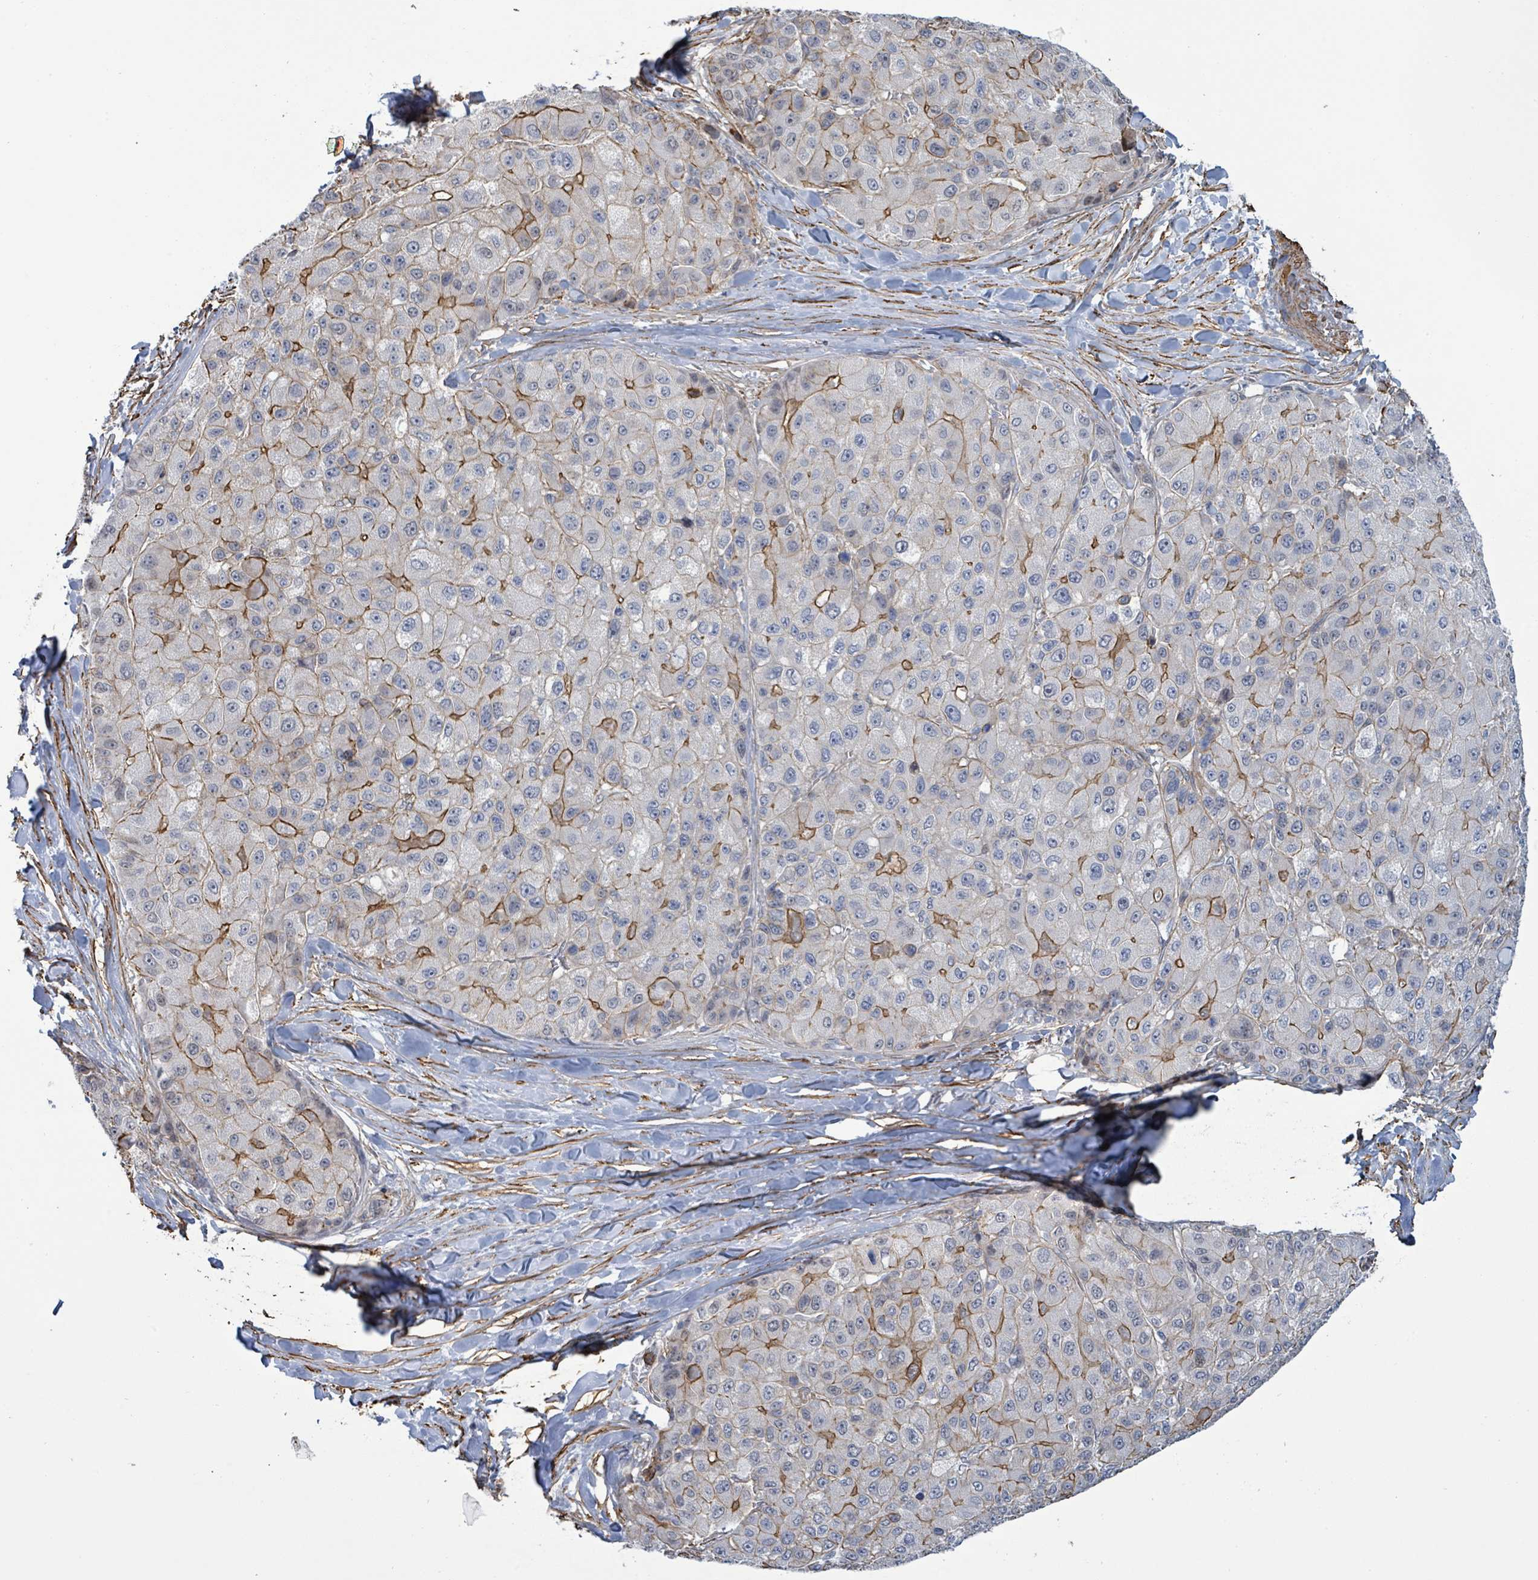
{"staining": {"intensity": "moderate", "quantity": "<25%", "location": "cytoplasmic/membranous"}, "tissue": "liver cancer", "cell_type": "Tumor cells", "image_type": "cancer", "snomed": [{"axis": "morphology", "description": "Carcinoma, Hepatocellular, NOS"}, {"axis": "topography", "description": "Liver"}], "caption": "Liver cancer stained with immunohistochemistry (IHC) exhibits moderate cytoplasmic/membranous positivity in approximately <25% of tumor cells.", "gene": "DMRTC1B", "patient": {"sex": "male", "age": 80}}